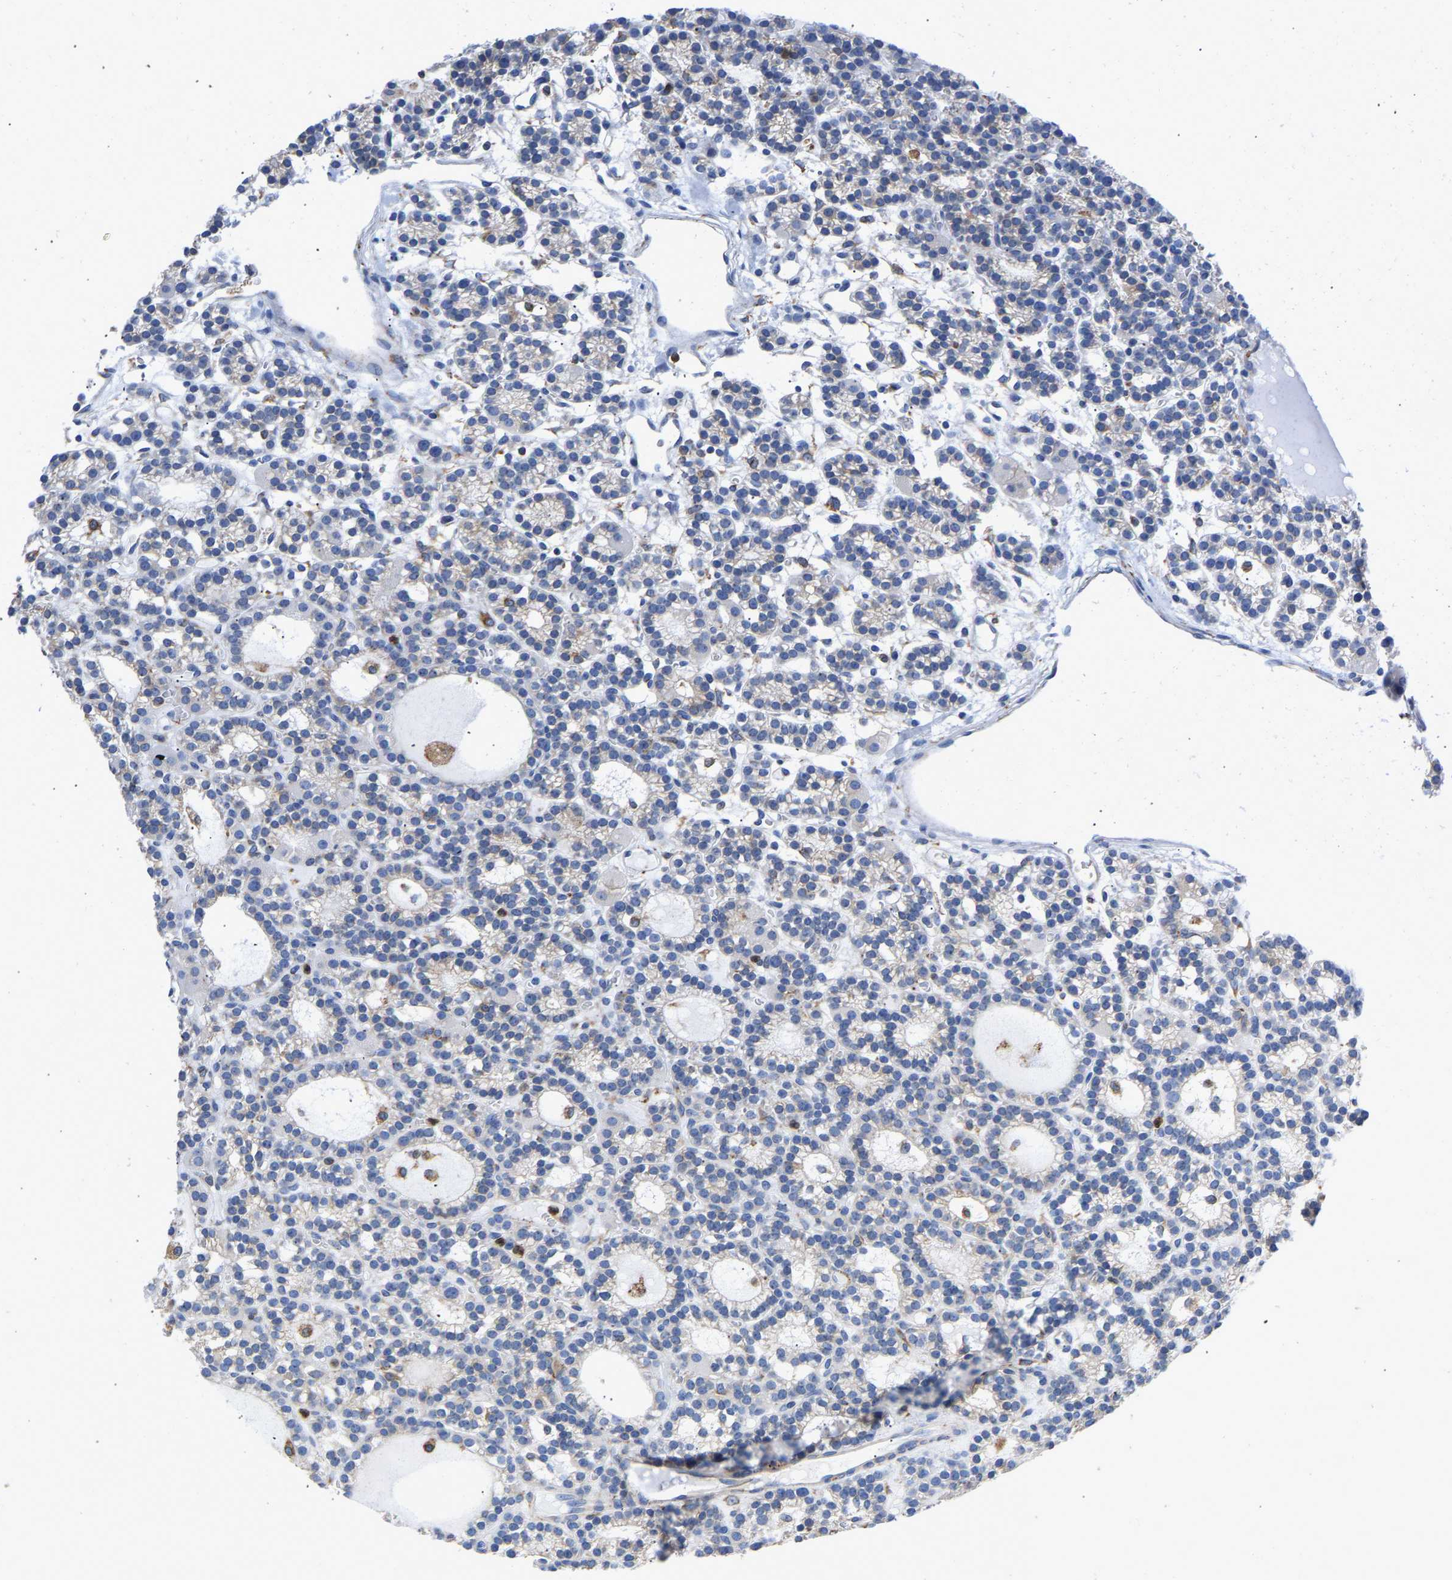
{"staining": {"intensity": "weak", "quantity": "<25%", "location": "cytoplasmic/membranous"}, "tissue": "parathyroid gland", "cell_type": "Glandular cells", "image_type": "normal", "snomed": [{"axis": "morphology", "description": "Normal tissue, NOS"}, {"axis": "morphology", "description": "Adenoma, NOS"}, {"axis": "topography", "description": "Parathyroid gland"}], "caption": "The immunohistochemistry image has no significant staining in glandular cells of parathyroid gland.", "gene": "P4HB", "patient": {"sex": "female", "age": 58}}